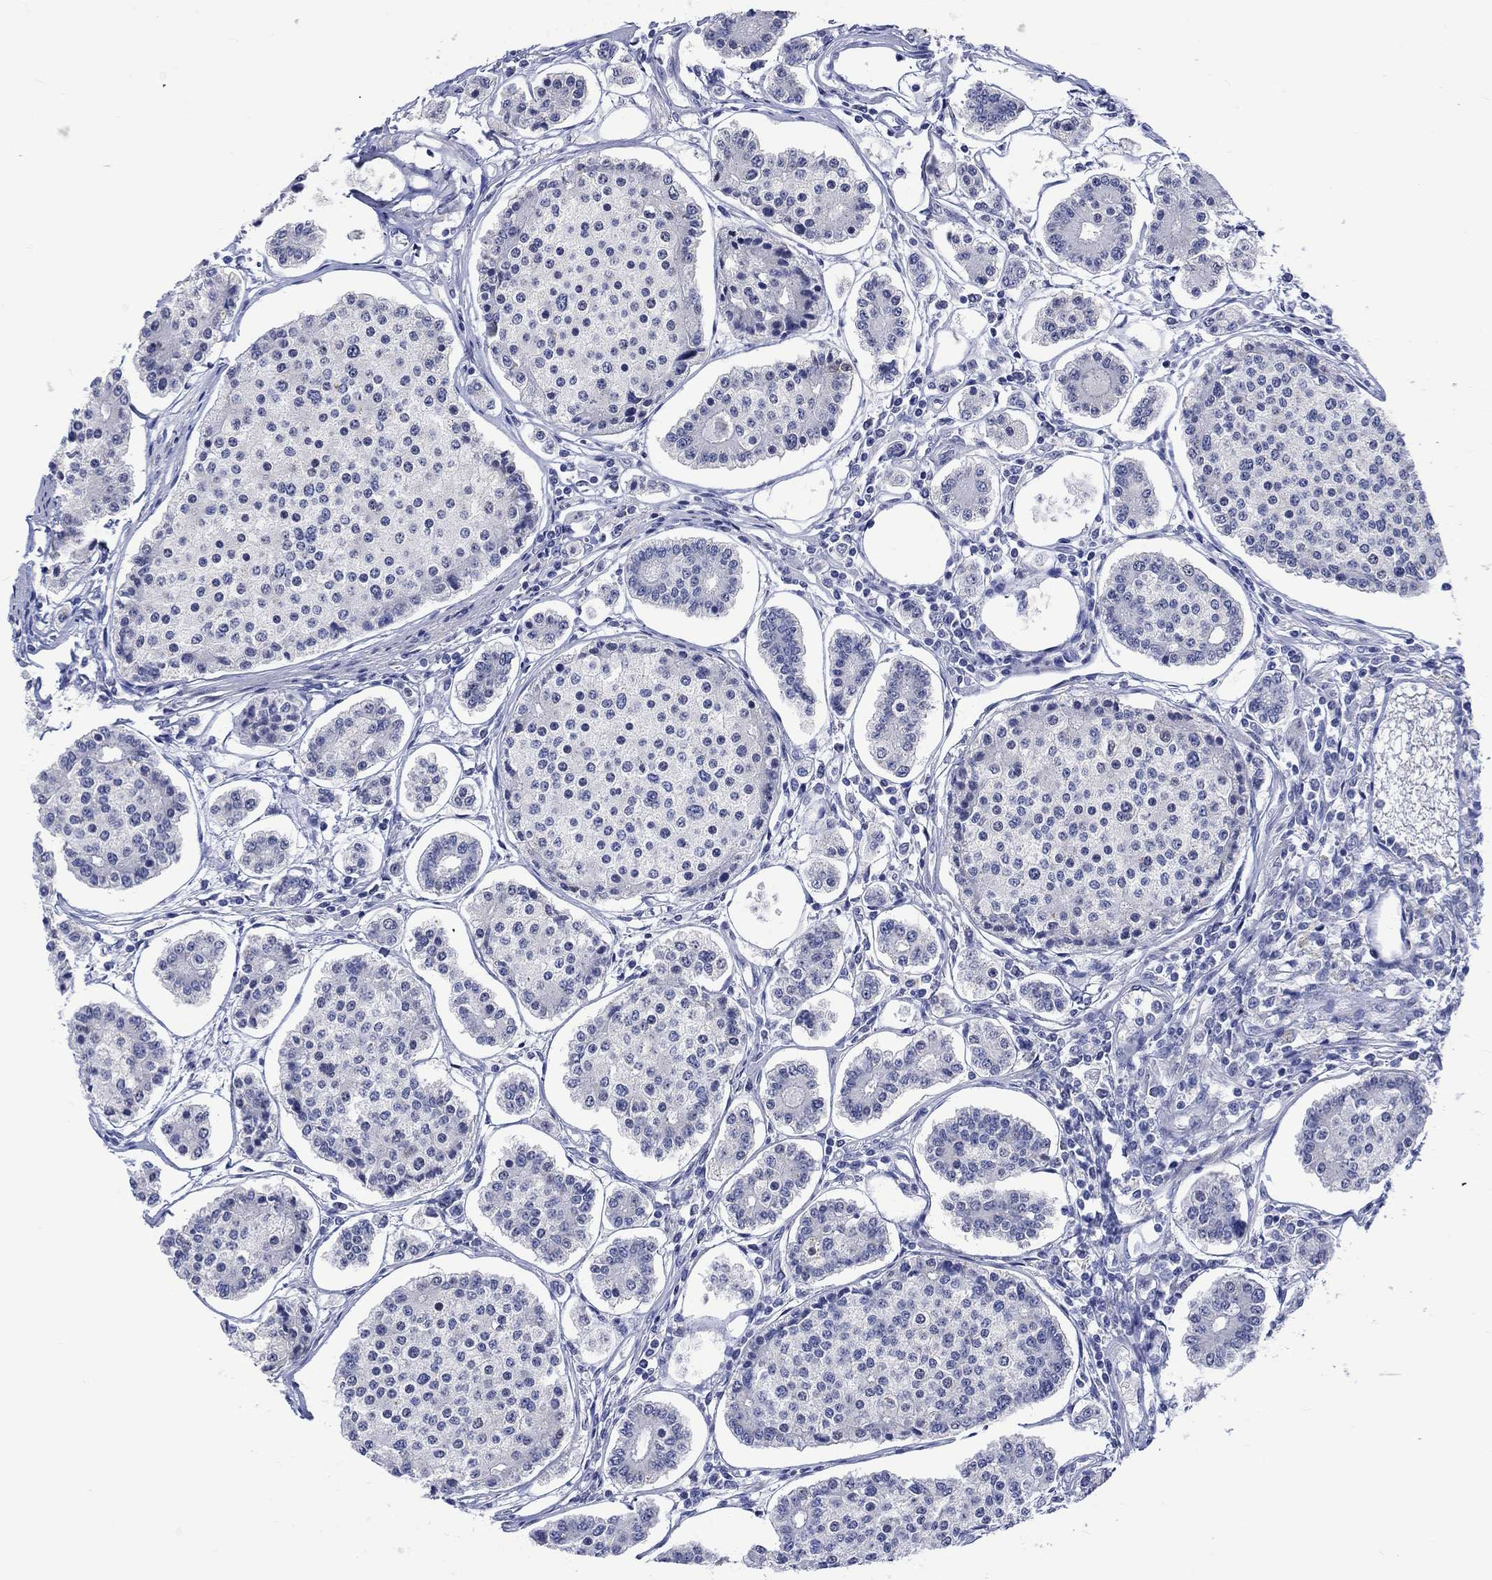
{"staining": {"intensity": "negative", "quantity": "none", "location": "none"}, "tissue": "carcinoid", "cell_type": "Tumor cells", "image_type": "cancer", "snomed": [{"axis": "morphology", "description": "Carcinoid, malignant, NOS"}, {"axis": "topography", "description": "Small intestine"}], "caption": "DAB (3,3'-diaminobenzidine) immunohistochemical staining of human carcinoid displays no significant staining in tumor cells.", "gene": "MSI1", "patient": {"sex": "female", "age": 65}}